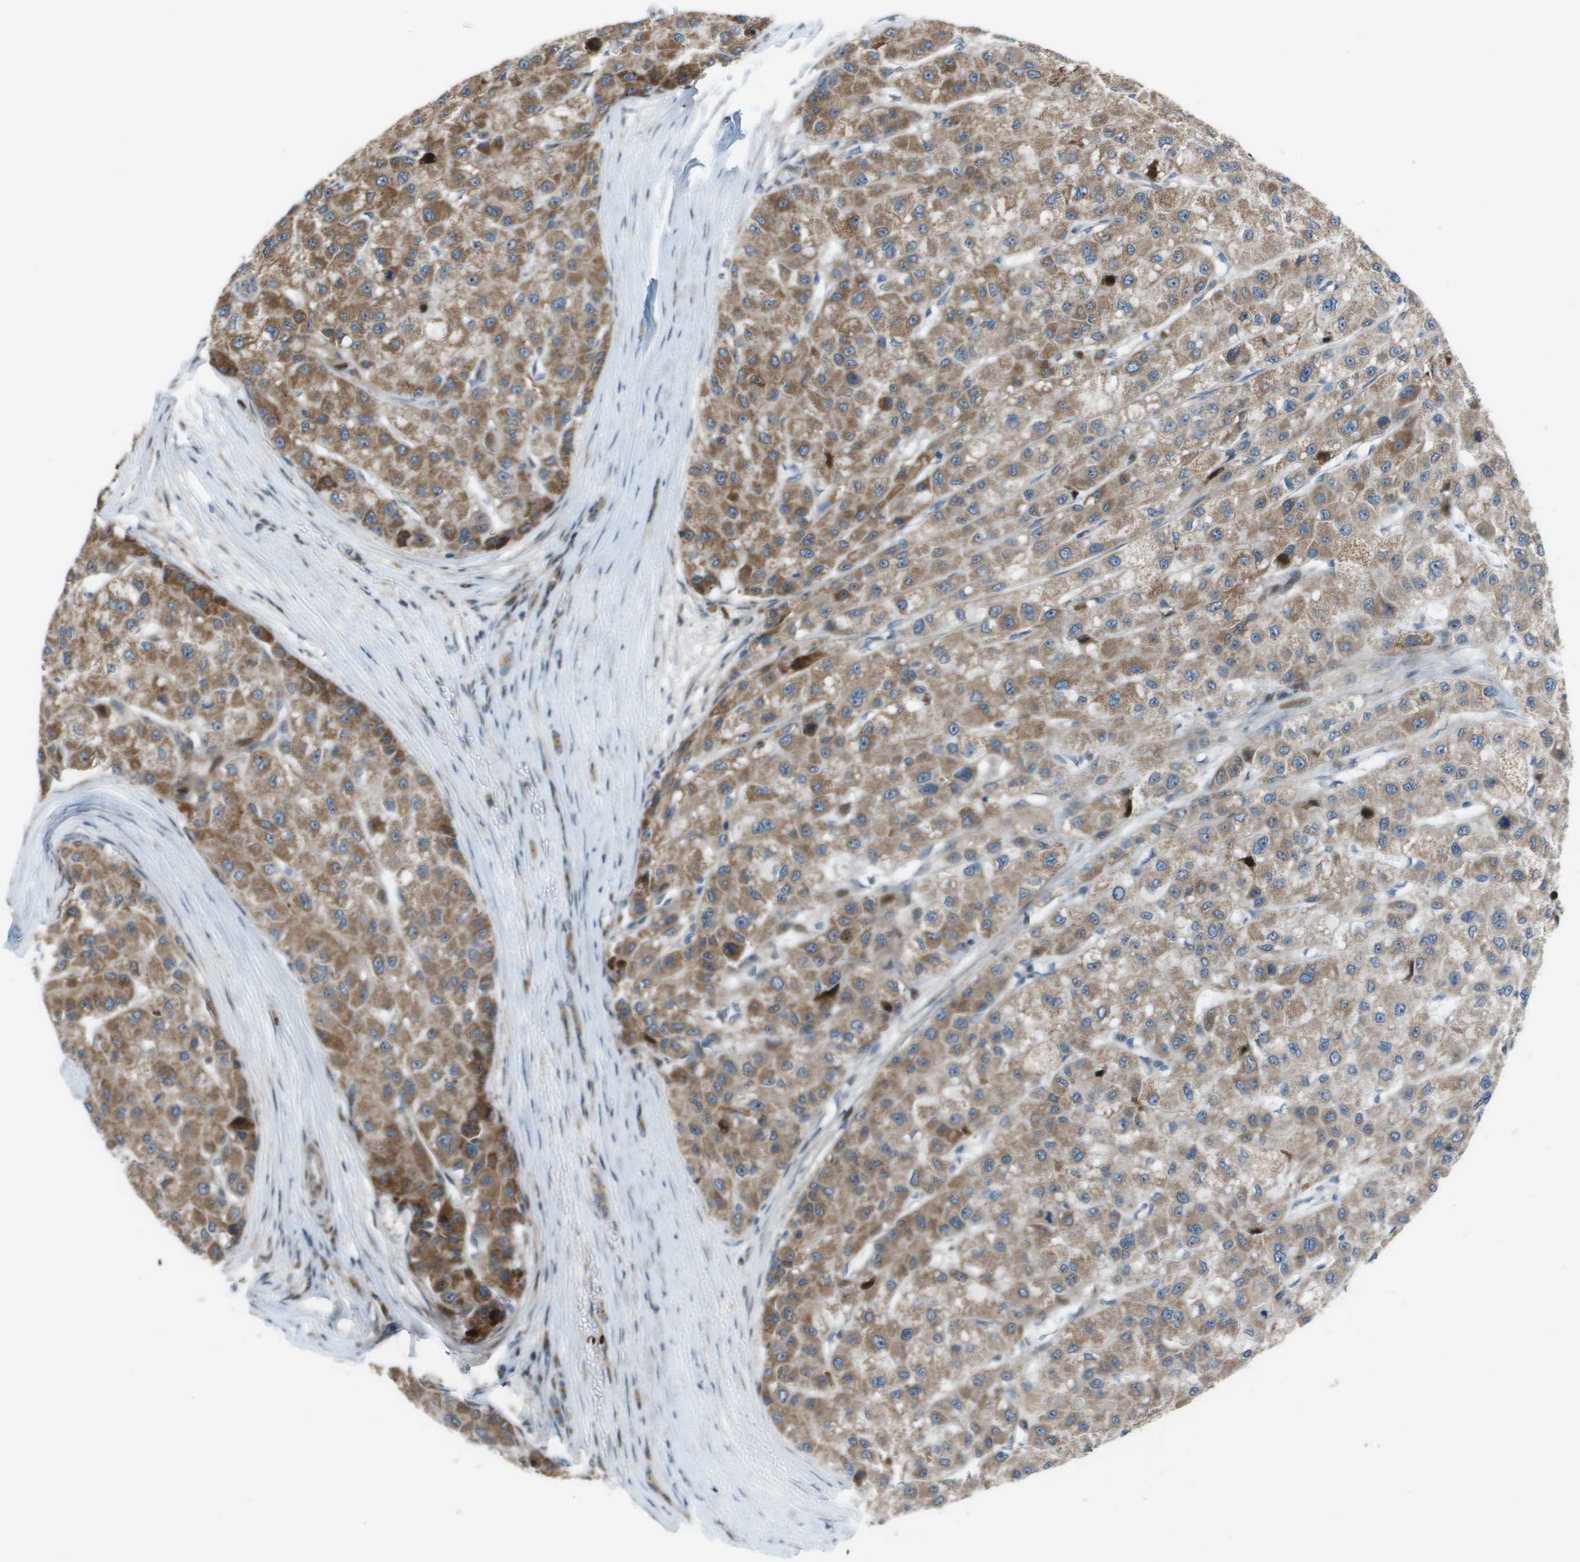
{"staining": {"intensity": "moderate", "quantity": ">75%", "location": "cytoplasmic/membranous"}, "tissue": "liver cancer", "cell_type": "Tumor cells", "image_type": "cancer", "snomed": [{"axis": "morphology", "description": "Carcinoma, Hepatocellular, NOS"}, {"axis": "topography", "description": "Liver"}], "caption": "Immunohistochemistry image of liver hepatocellular carcinoma stained for a protein (brown), which shows medium levels of moderate cytoplasmic/membranous expression in approximately >75% of tumor cells.", "gene": "MGAT3", "patient": {"sex": "male", "age": 80}}